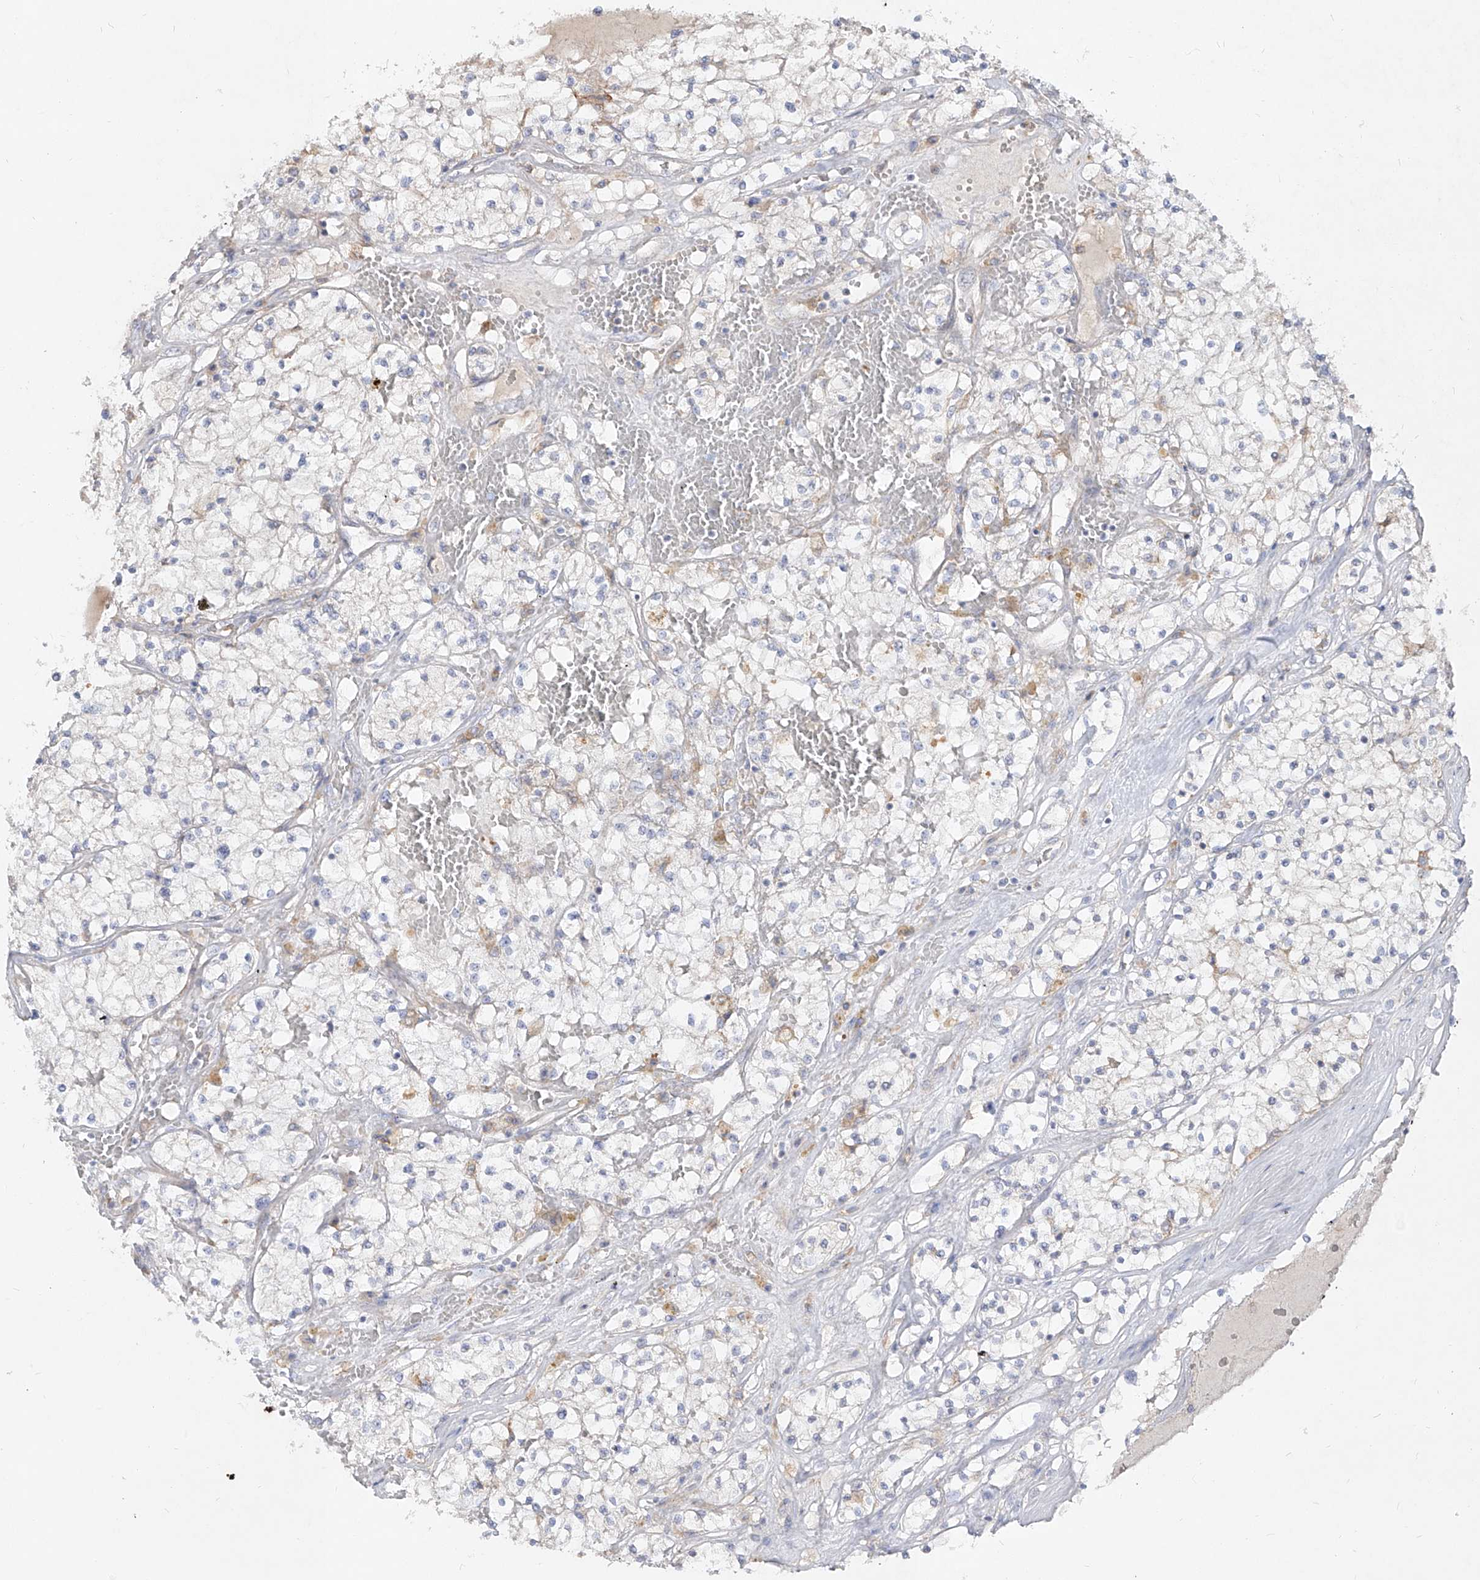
{"staining": {"intensity": "negative", "quantity": "none", "location": "none"}, "tissue": "renal cancer", "cell_type": "Tumor cells", "image_type": "cancer", "snomed": [{"axis": "morphology", "description": "Normal tissue, NOS"}, {"axis": "morphology", "description": "Adenocarcinoma, NOS"}, {"axis": "topography", "description": "Kidney"}], "caption": "Immunohistochemistry of renal cancer (adenocarcinoma) reveals no expression in tumor cells.", "gene": "RBFOX3", "patient": {"sex": "male", "age": 68}}